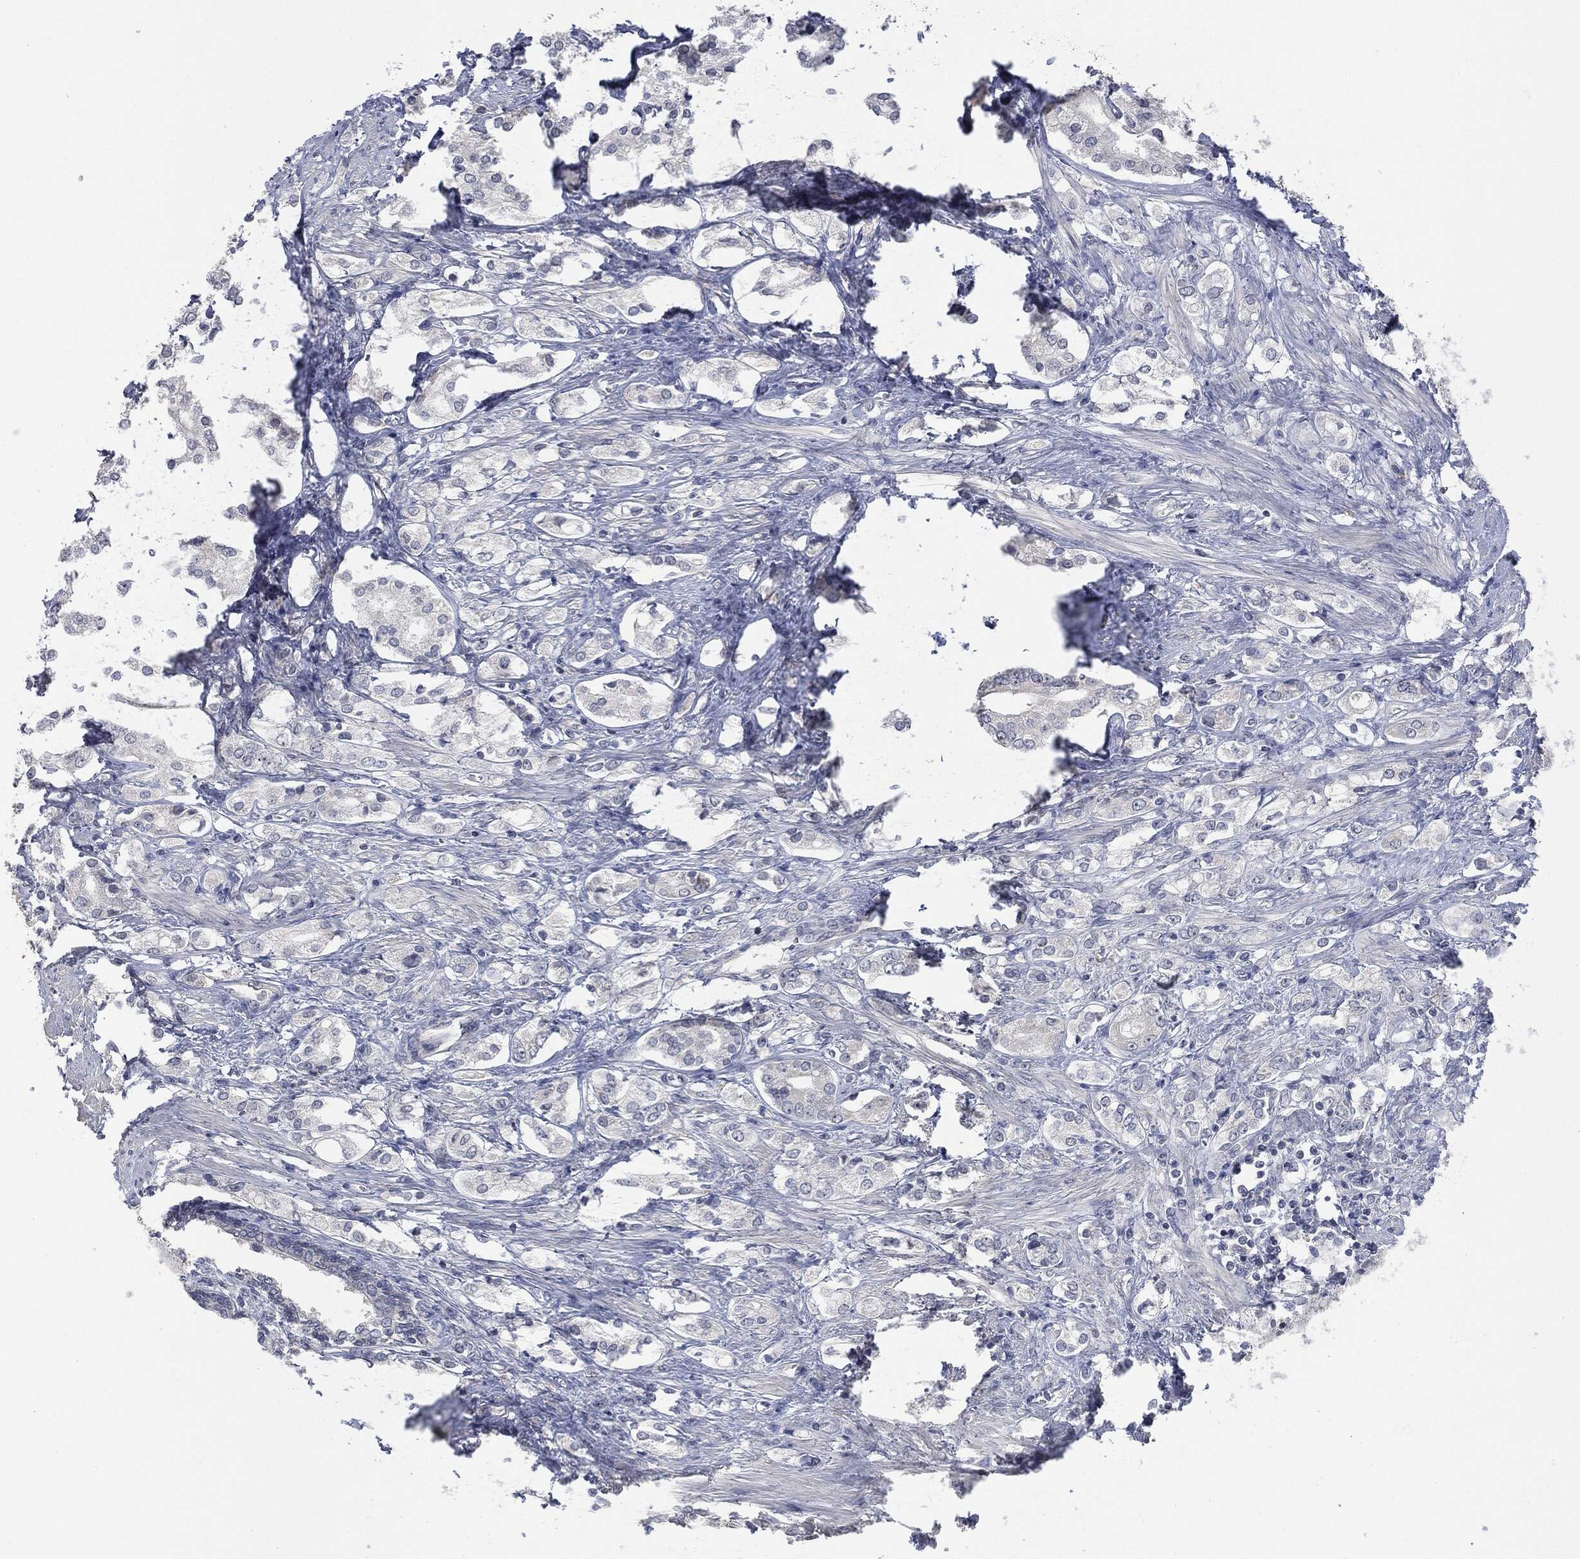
{"staining": {"intensity": "negative", "quantity": "none", "location": "none"}, "tissue": "prostate cancer", "cell_type": "Tumor cells", "image_type": "cancer", "snomed": [{"axis": "morphology", "description": "Adenocarcinoma, NOS"}, {"axis": "topography", "description": "Prostate and seminal vesicle, NOS"}, {"axis": "topography", "description": "Prostate"}], "caption": "This is a photomicrograph of immunohistochemistry staining of prostate cancer (adenocarcinoma), which shows no staining in tumor cells. (Brightfield microscopy of DAB (3,3'-diaminobenzidine) immunohistochemistry (IHC) at high magnification).", "gene": "IL1RN", "patient": {"sex": "male", "age": 67}}